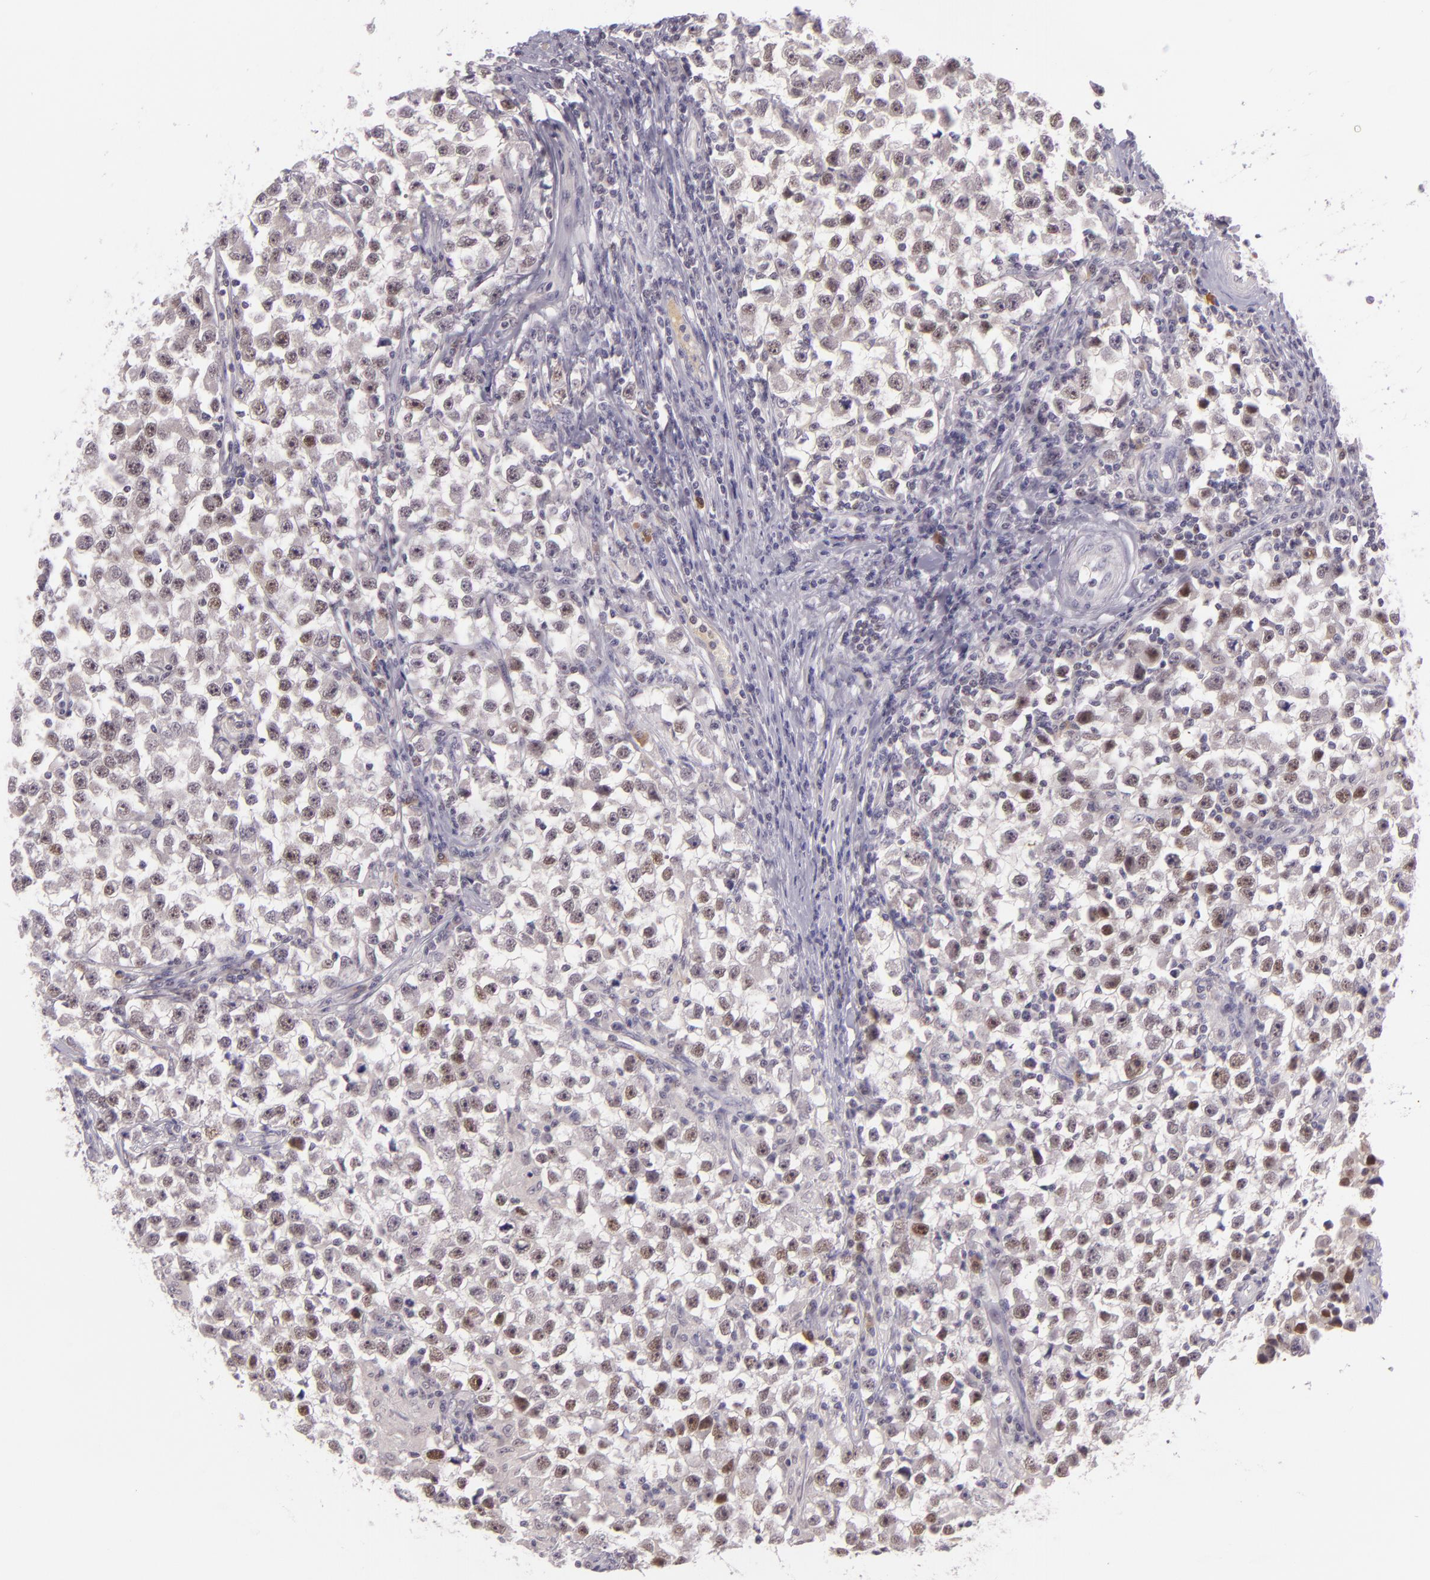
{"staining": {"intensity": "weak", "quantity": "25%-75%", "location": "nuclear"}, "tissue": "testis cancer", "cell_type": "Tumor cells", "image_type": "cancer", "snomed": [{"axis": "morphology", "description": "Seminoma, NOS"}, {"axis": "topography", "description": "Testis"}], "caption": "Human testis cancer stained with a brown dye demonstrates weak nuclear positive positivity in approximately 25%-75% of tumor cells.", "gene": "CHEK2", "patient": {"sex": "male", "age": 33}}